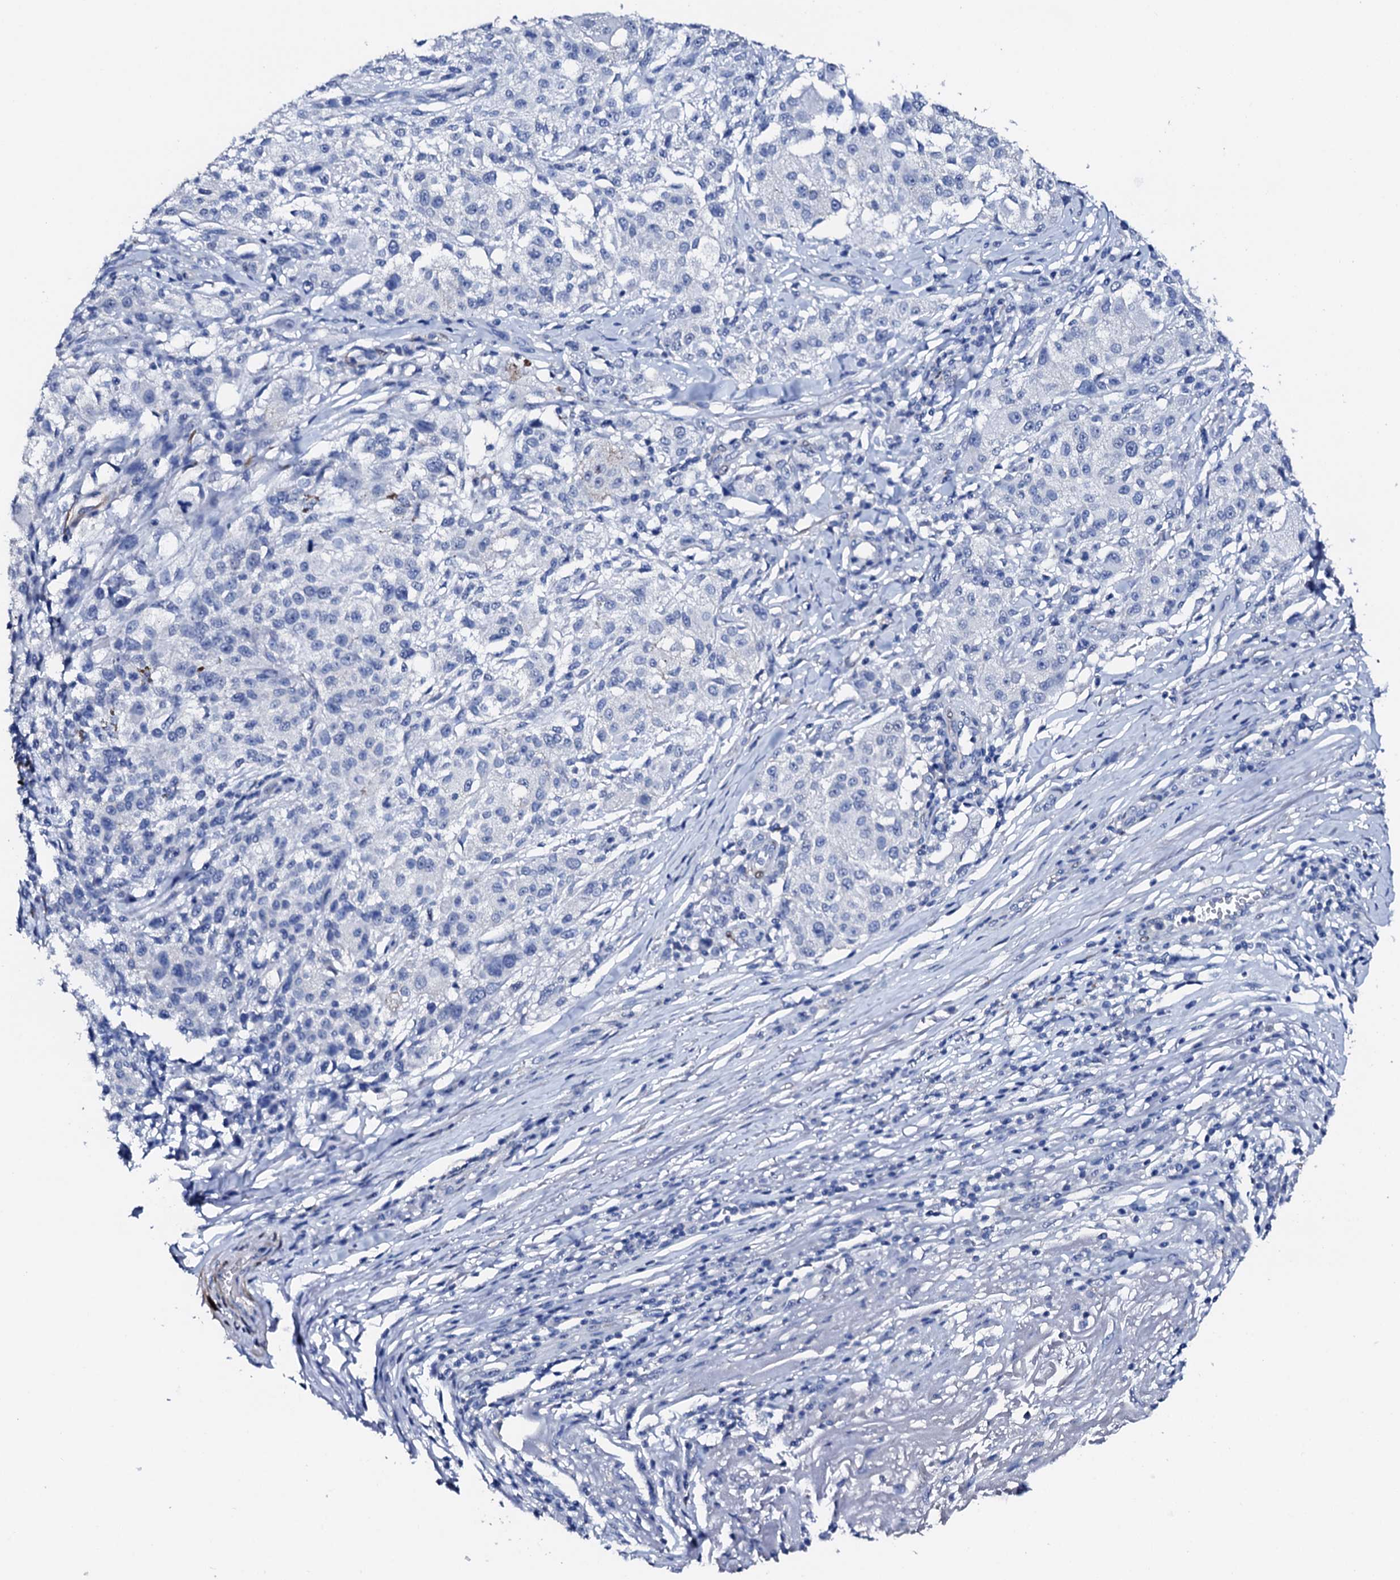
{"staining": {"intensity": "negative", "quantity": "none", "location": "none"}, "tissue": "melanoma", "cell_type": "Tumor cells", "image_type": "cancer", "snomed": [{"axis": "morphology", "description": "Necrosis, NOS"}, {"axis": "morphology", "description": "Malignant melanoma, NOS"}, {"axis": "topography", "description": "Skin"}], "caption": "Melanoma stained for a protein using immunohistochemistry shows no staining tumor cells.", "gene": "NRIP2", "patient": {"sex": "female", "age": 87}}